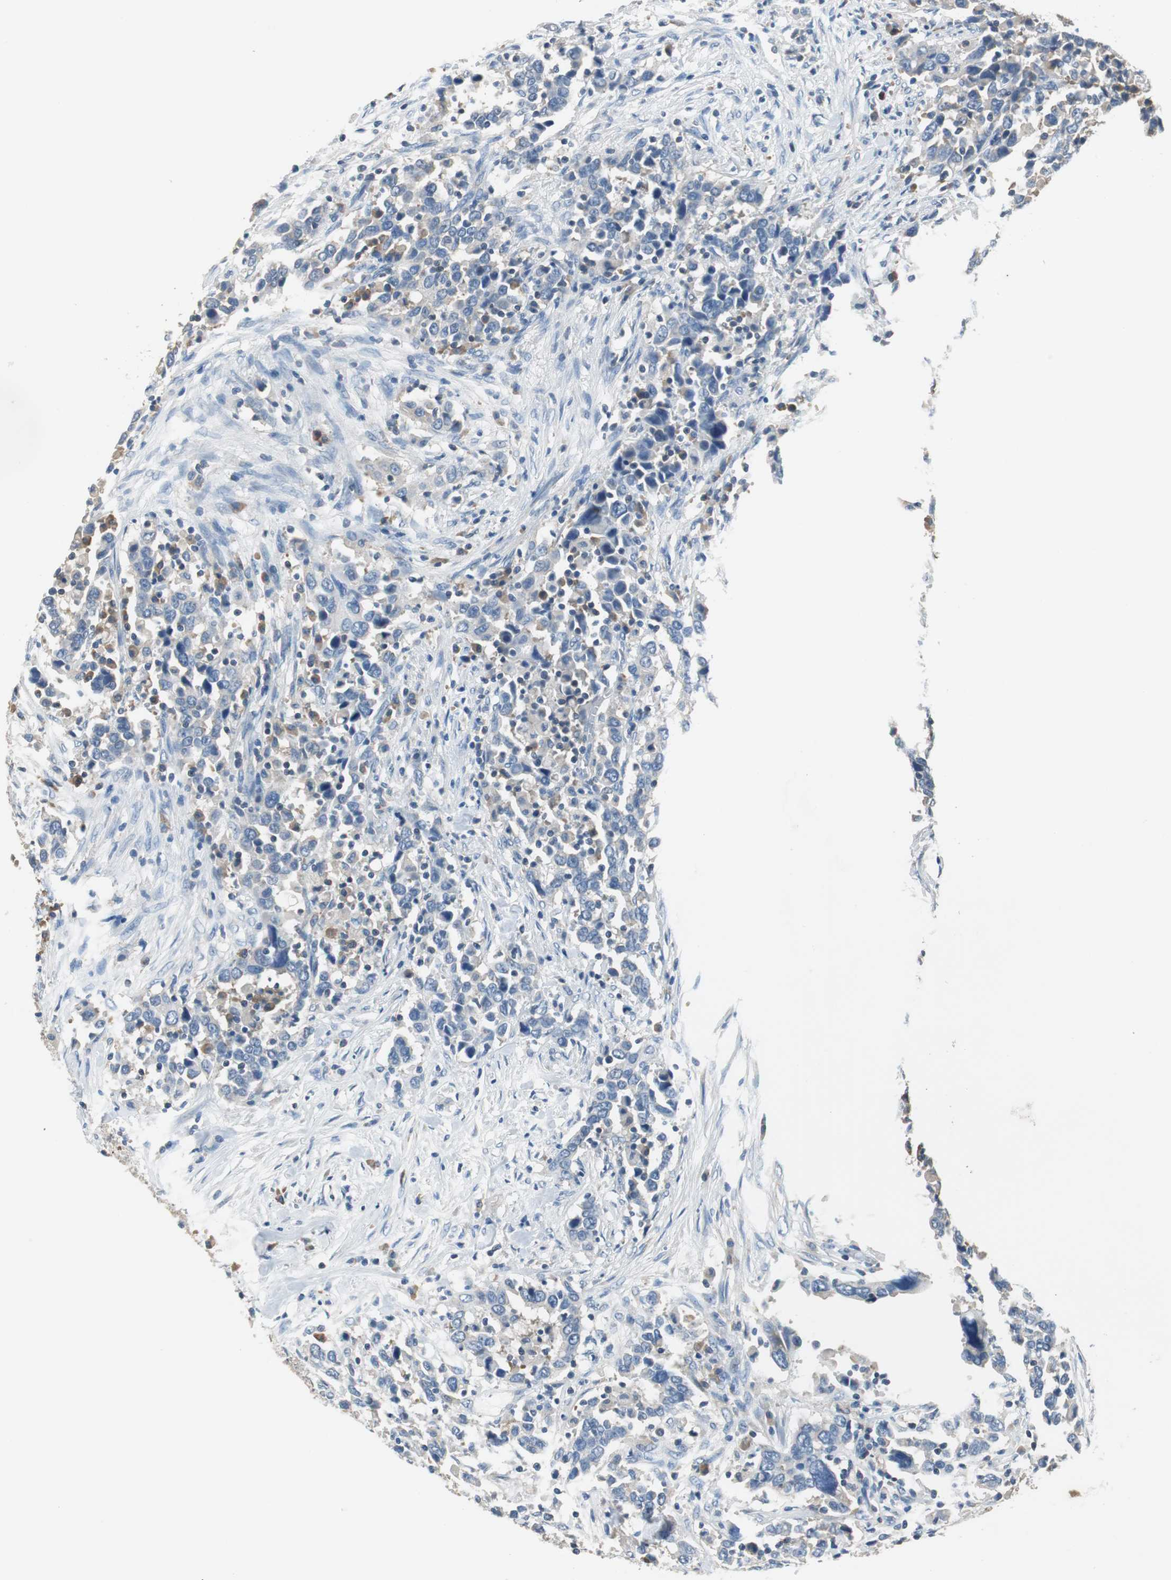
{"staining": {"intensity": "weak", "quantity": "<25%", "location": "cytoplasmic/membranous"}, "tissue": "urothelial cancer", "cell_type": "Tumor cells", "image_type": "cancer", "snomed": [{"axis": "morphology", "description": "Urothelial carcinoma, High grade"}, {"axis": "topography", "description": "Urinary bladder"}], "caption": "Tumor cells are negative for brown protein staining in high-grade urothelial carcinoma. (DAB (3,3'-diaminobenzidine) immunohistochemistry, high magnification).", "gene": "PRKCA", "patient": {"sex": "male", "age": 61}}